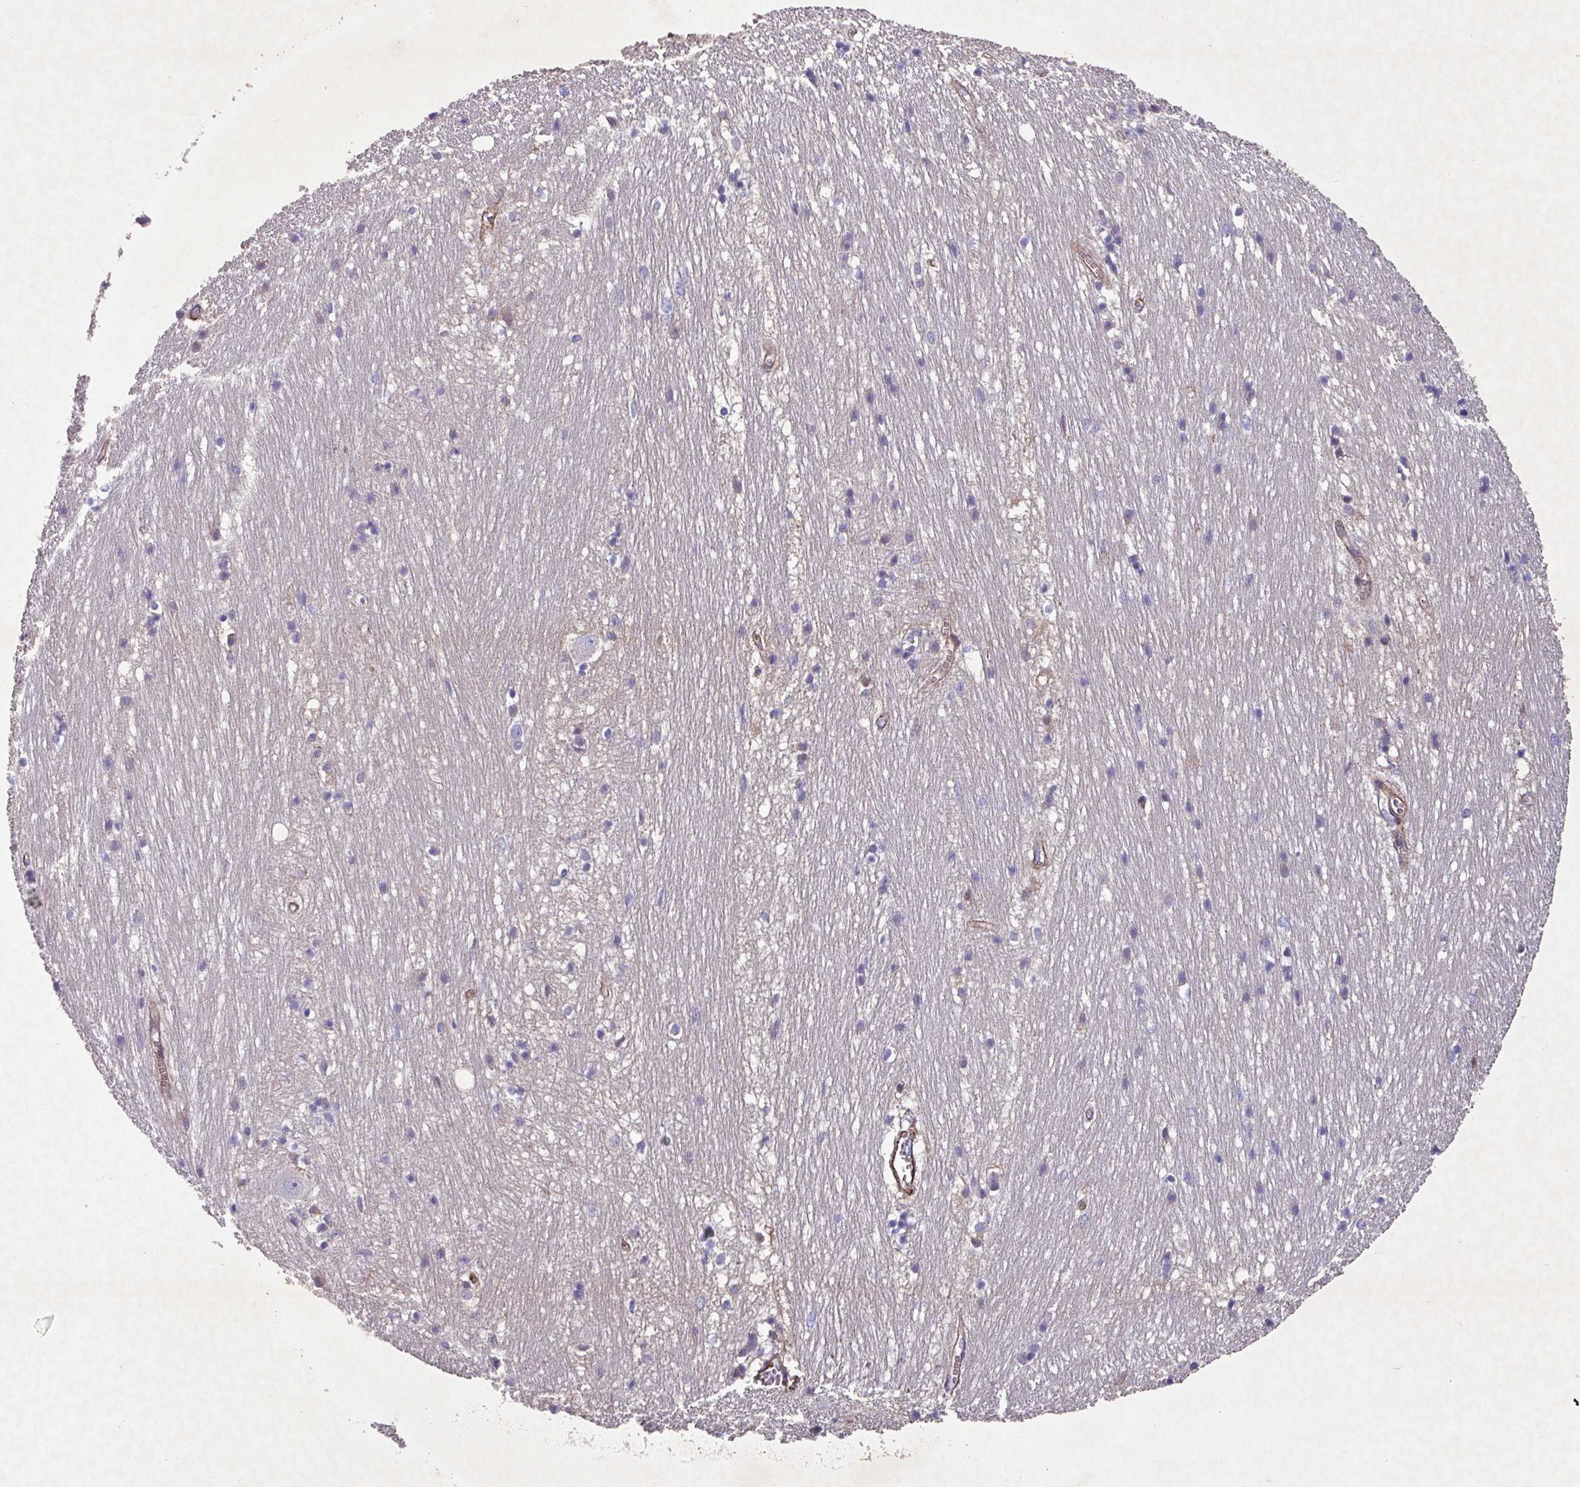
{"staining": {"intensity": "negative", "quantity": "none", "location": "none"}, "tissue": "hippocampus", "cell_type": "Glial cells", "image_type": "normal", "snomed": [{"axis": "morphology", "description": "Normal tissue, NOS"}, {"axis": "topography", "description": "Hippocampus"}], "caption": "This is an immunohistochemistry (IHC) histopathology image of normal human hippocampus. There is no staining in glial cells.", "gene": "ATP2C2", "patient": {"sex": "female", "age": 64}}